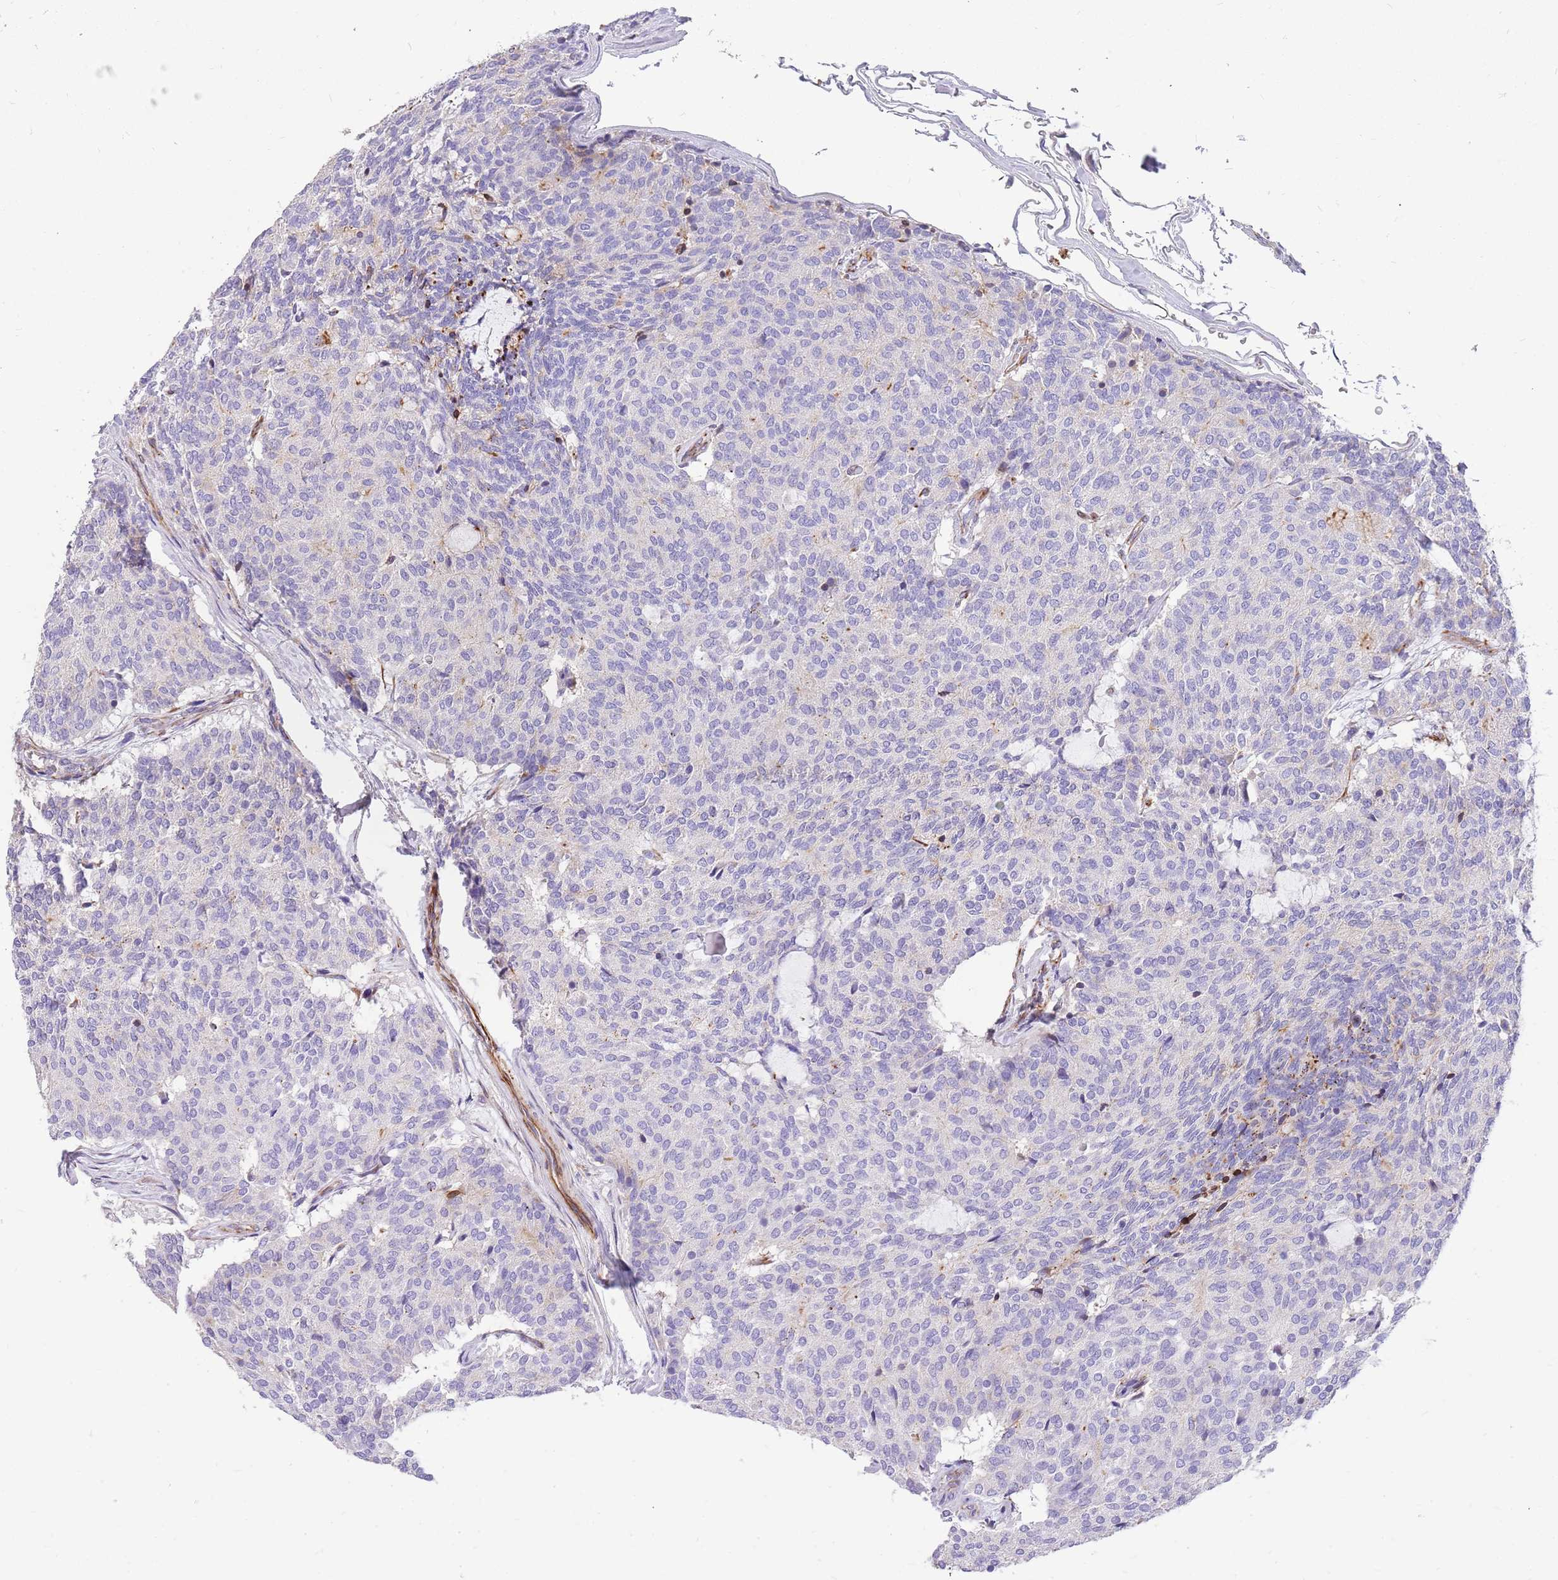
{"staining": {"intensity": "negative", "quantity": "none", "location": "none"}, "tissue": "carcinoid", "cell_type": "Tumor cells", "image_type": "cancer", "snomed": [{"axis": "morphology", "description": "Carcinoid, malignant, NOS"}, {"axis": "topography", "description": "Pancreas"}], "caption": "Histopathology image shows no significant protein expression in tumor cells of carcinoid (malignant). (DAB IHC visualized using brightfield microscopy, high magnification).", "gene": "ZDHHC1", "patient": {"sex": "female", "age": 54}}